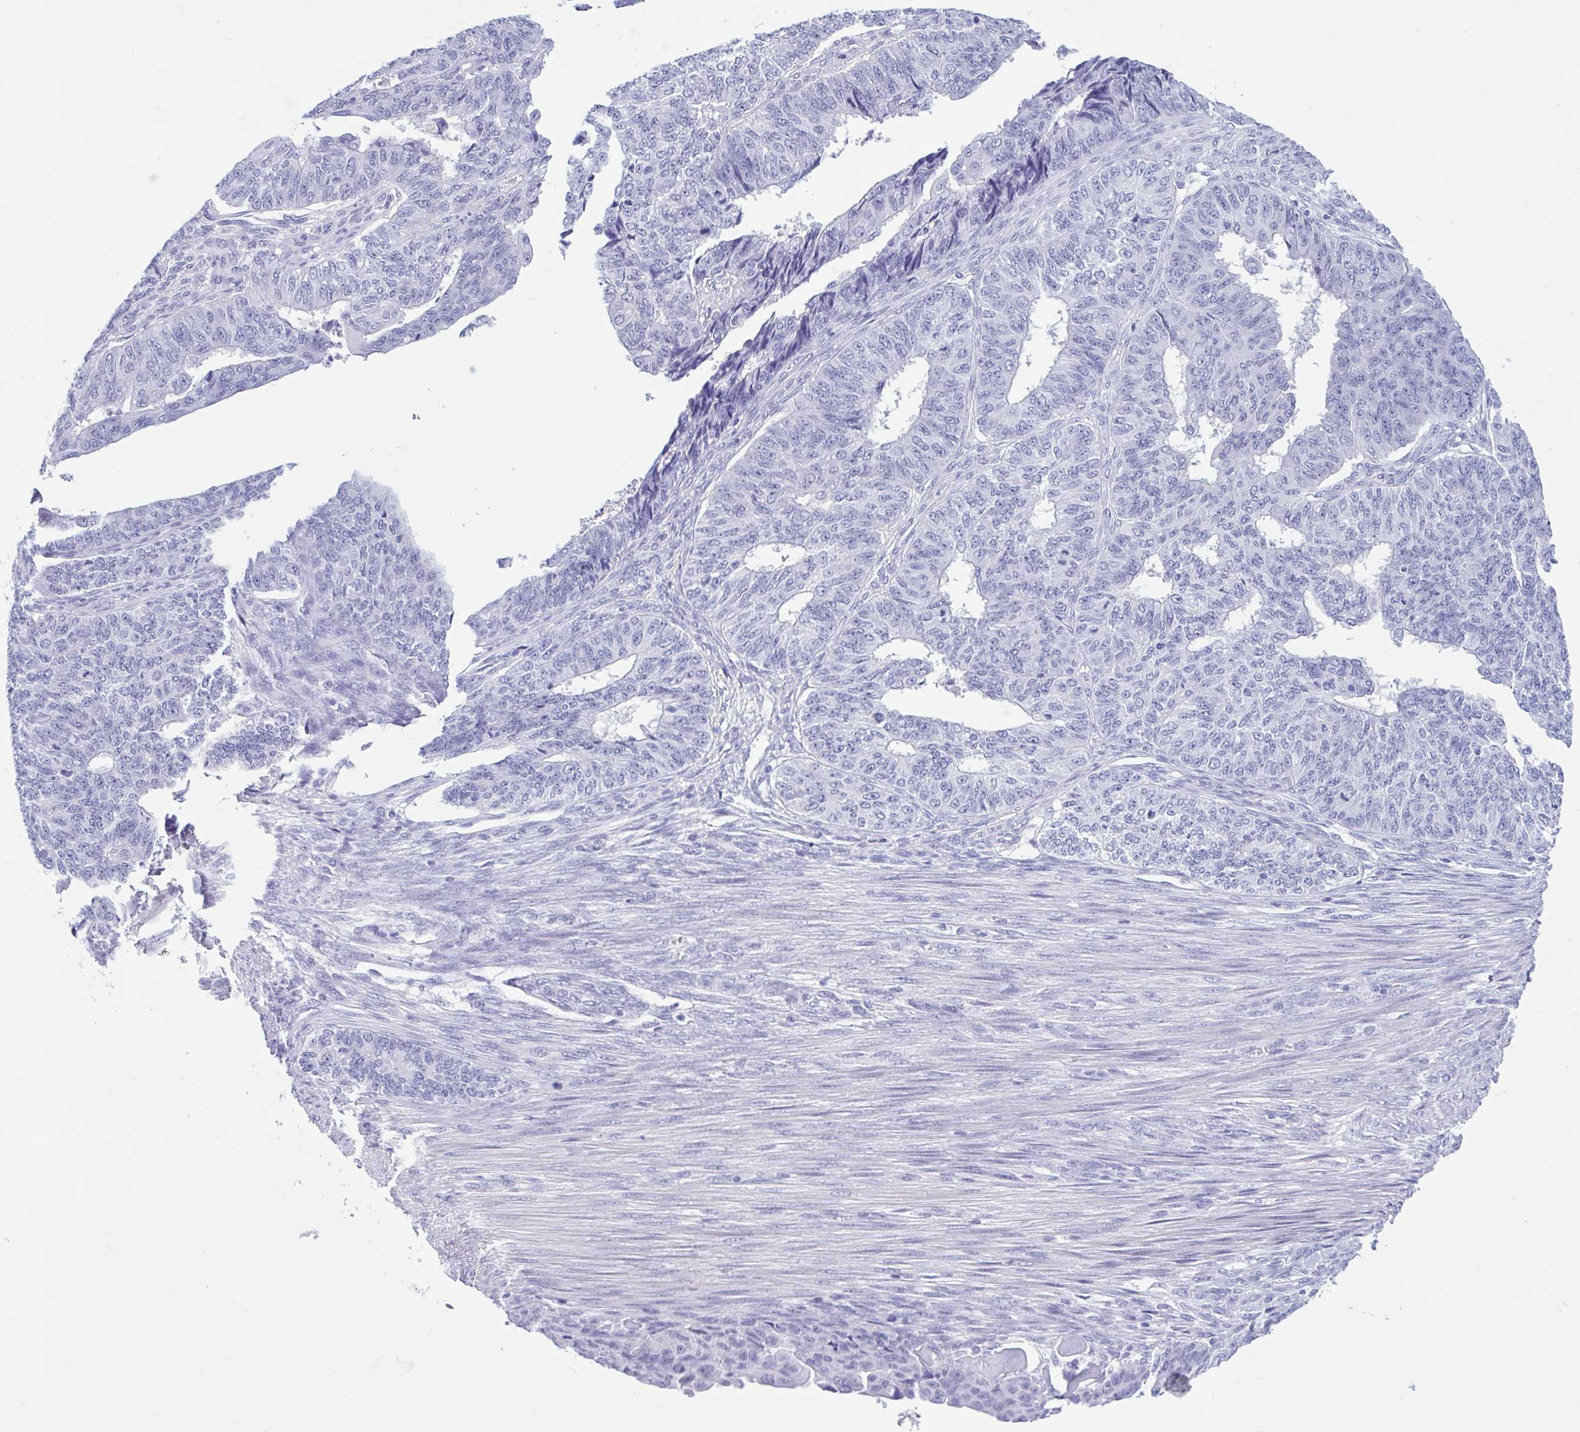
{"staining": {"intensity": "negative", "quantity": "none", "location": "none"}, "tissue": "endometrial cancer", "cell_type": "Tumor cells", "image_type": "cancer", "snomed": [{"axis": "morphology", "description": "Adenocarcinoma, NOS"}, {"axis": "topography", "description": "Endometrium"}], "caption": "A high-resolution micrograph shows immunohistochemistry staining of endometrial cancer (adenocarcinoma), which shows no significant staining in tumor cells.", "gene": "OR4N4", "patient": {"sex": "female", "age": 32}}